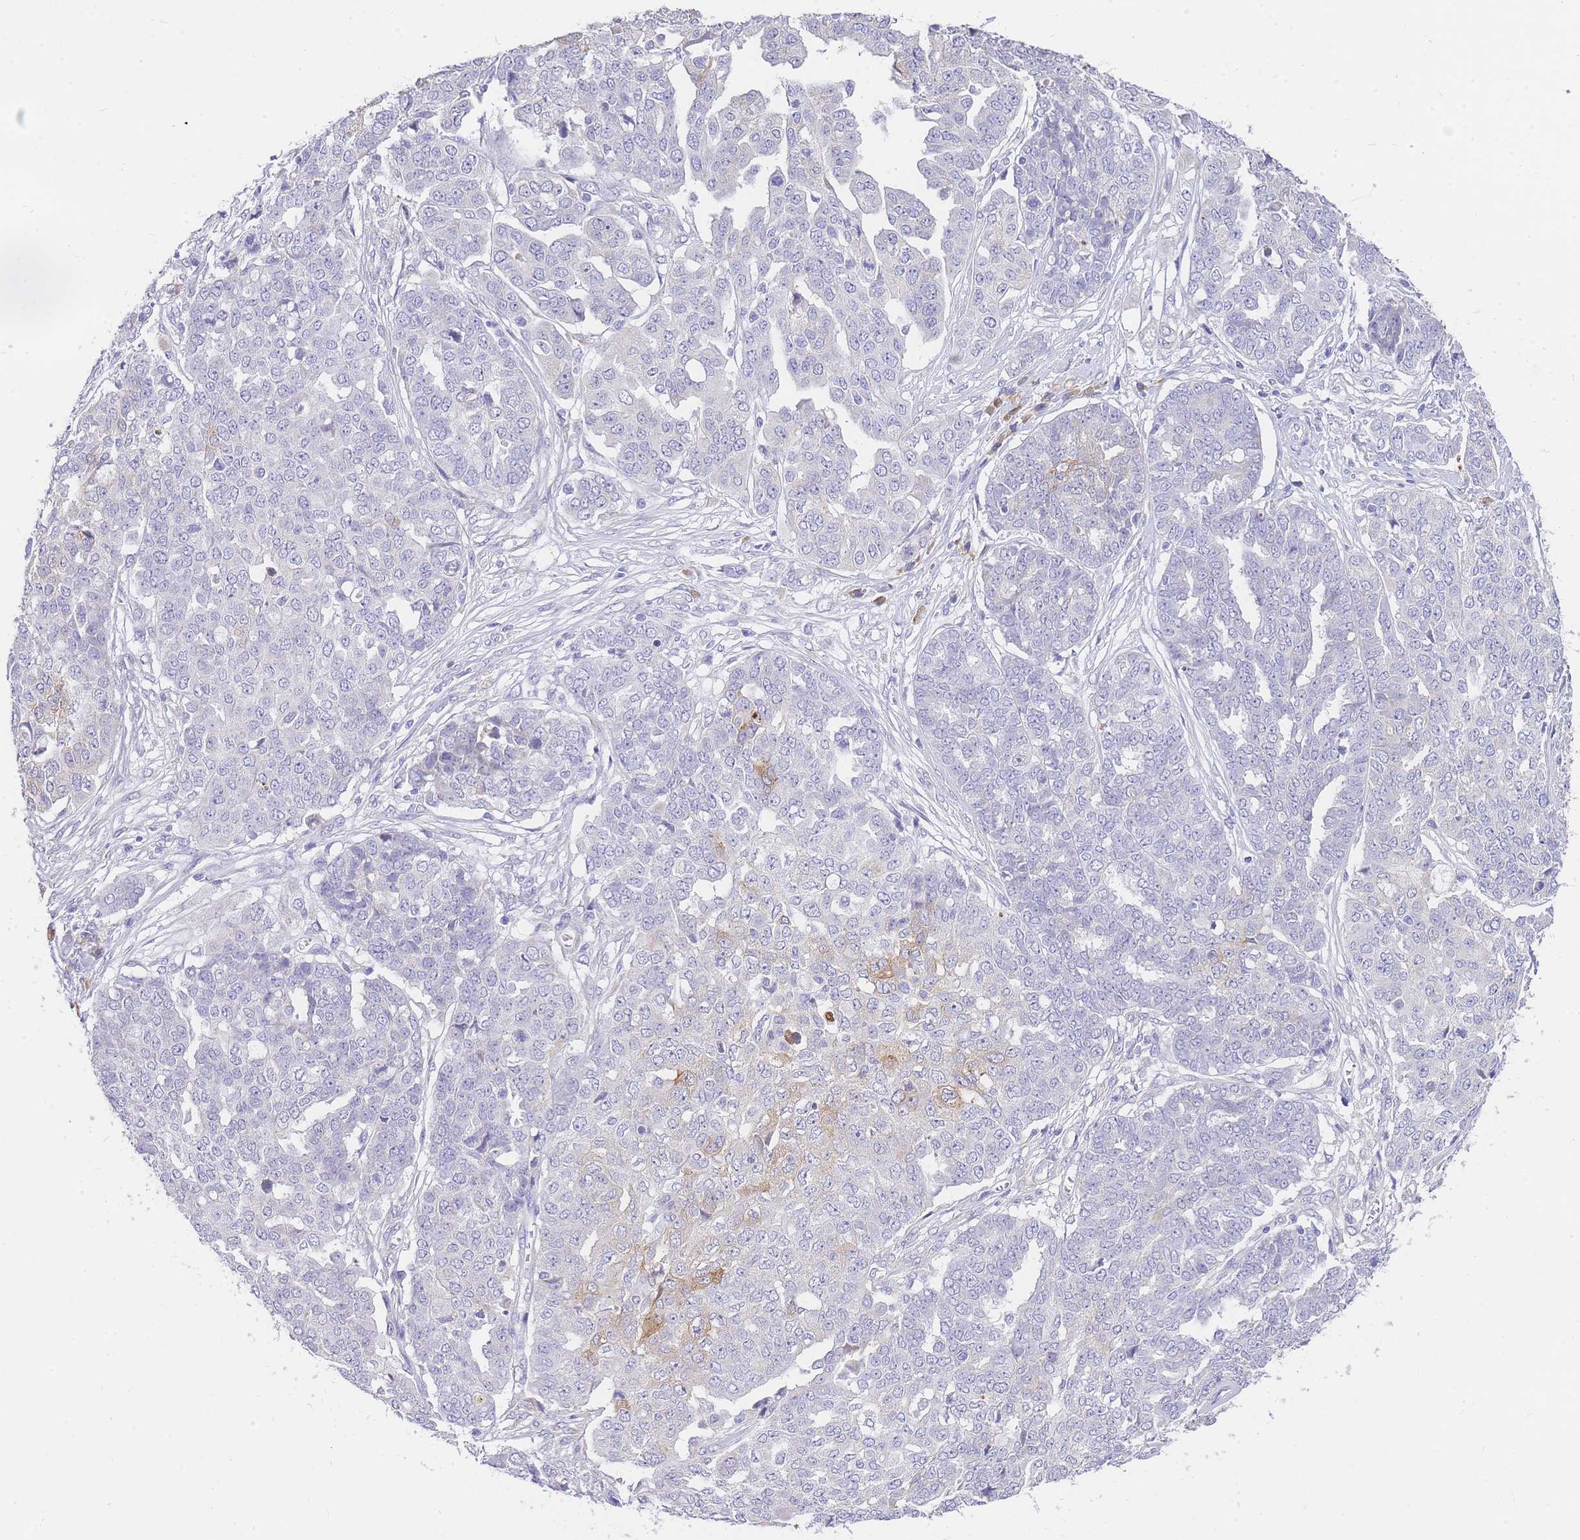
{"staining": {"intensity": "weak", "quantity": "<25%", "location": "cytoplasmic/membranous"}, "tissue": "ovarian cancer", "cell_type": "Tumor cells", "image_type": "cancer", "snomed": [{"axis": "morphology", "description": "Cystadenocarcinoma, serous, NOS"}, {"axis": "topography", "description": "Soft tissue"}, {"axis": "topography", "description": "Ovary"}], "caption": "IHC photomicrograph of neoplastic tissue: ovarian cancer stained with DAB (3,3'-diaminobenzidine) reveals no significant protein positivity in tumor cells.", "gene": "C2orf88", "patient": {"sex": "female", "age": 57}}